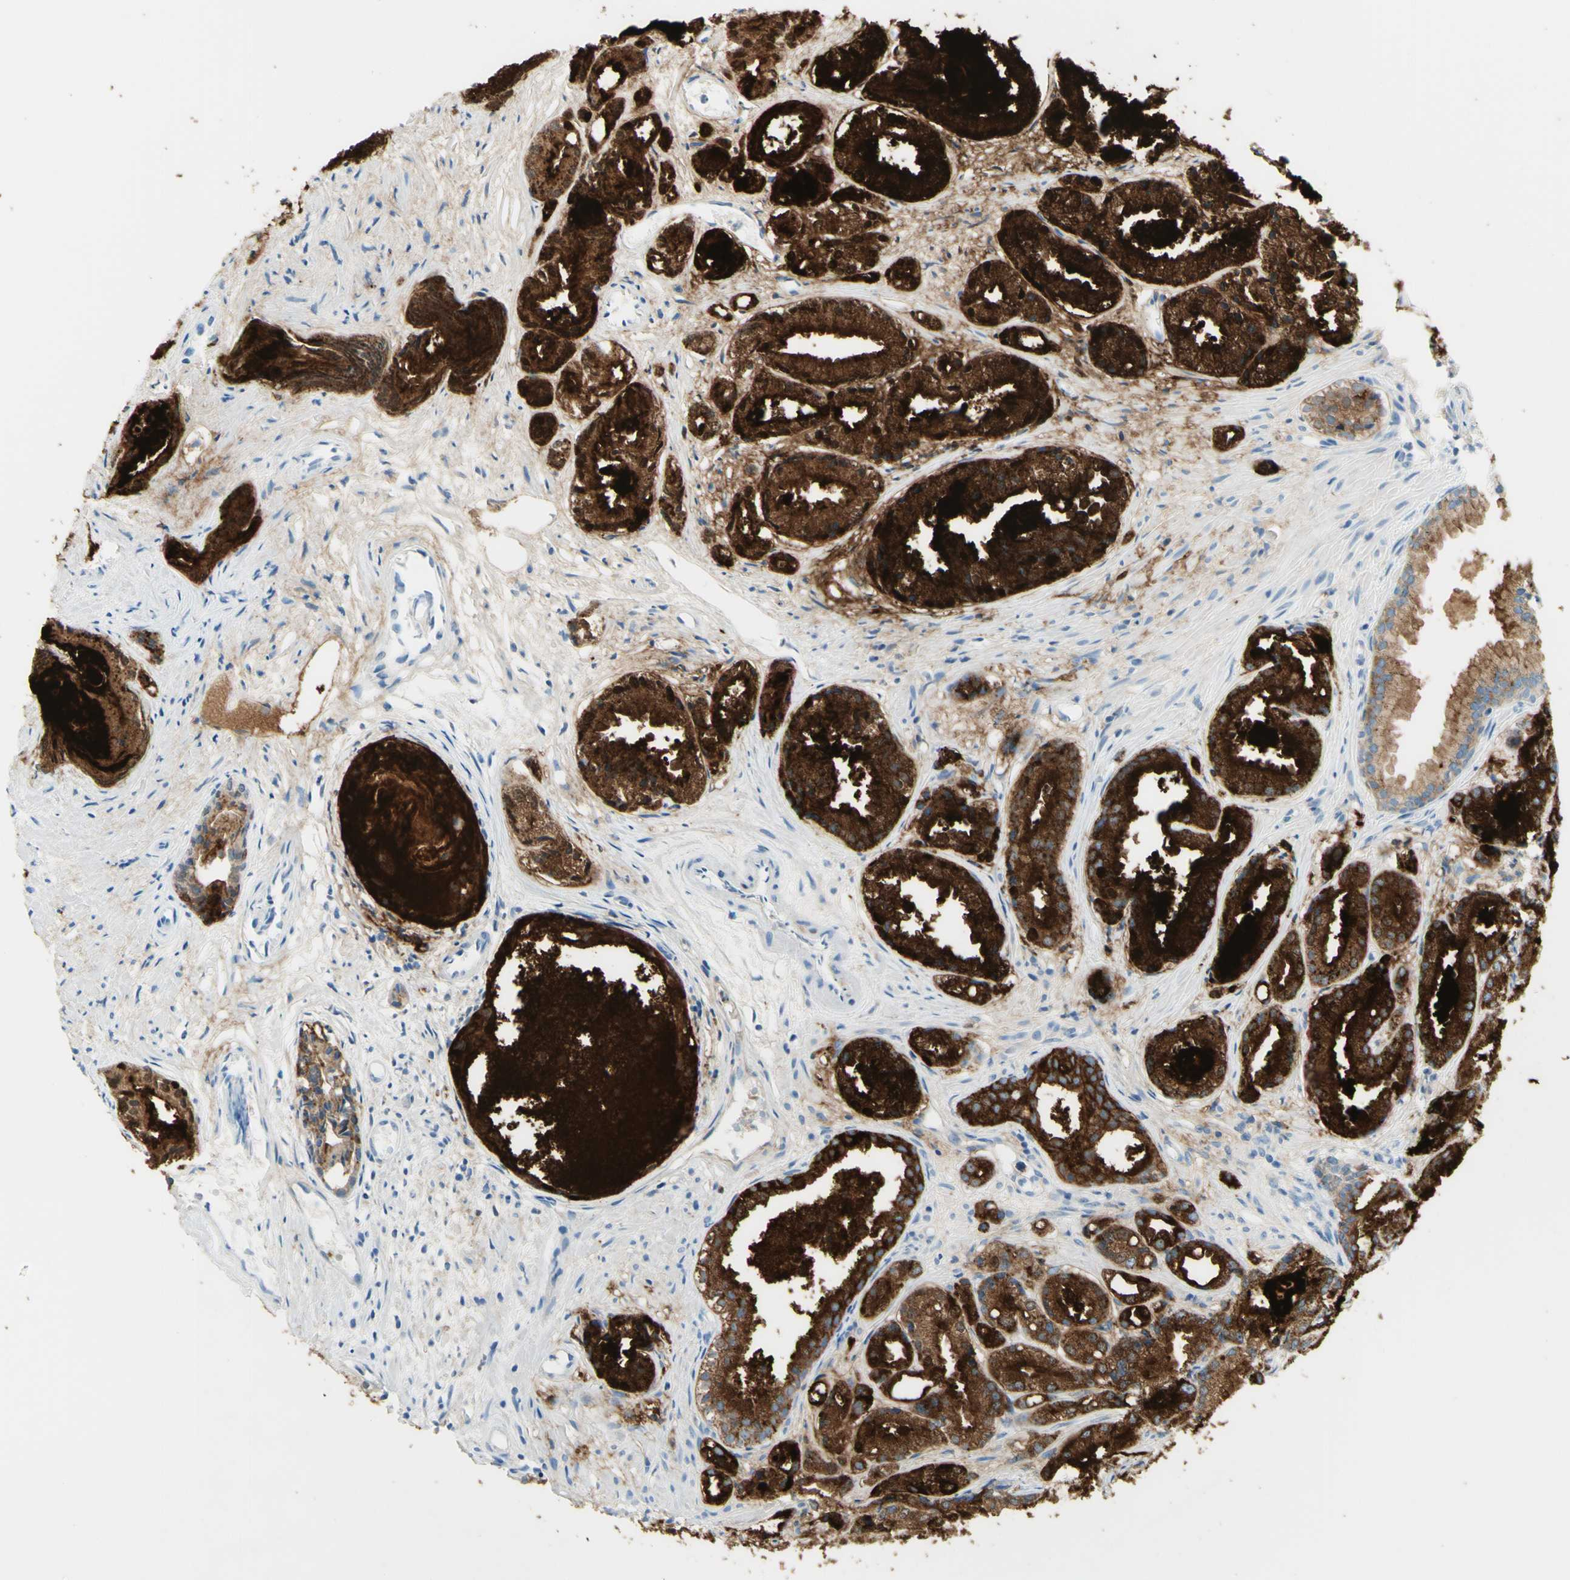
{"staining": {"intensity": "strong", "quantity": ">75%", "location": "cytoplasmic/membranous"}, "tissue": "prostate cancer", "cell_type": "Tumor cells", "image_type": "cancer", "snomed": [{"axis": "morphology", "description": "Adenocarcinoma, Low grade"}, {"axis": "topography", "description": "Prostate"}], "caption": "Brown immunohistochemical staining in human low-grade adenocarcinoma (prostate) reveals strong cytoplasmic/membranous positivity in about >75% of tumor cells. (Stains: DAB (3,3'-diaminobenzidine) in brown, nuclei in blue, Microscopy: brightfield microscopy at high magnification).", "gene": "TSPAN1", "patient": {"sex": "male", "age": 72}}